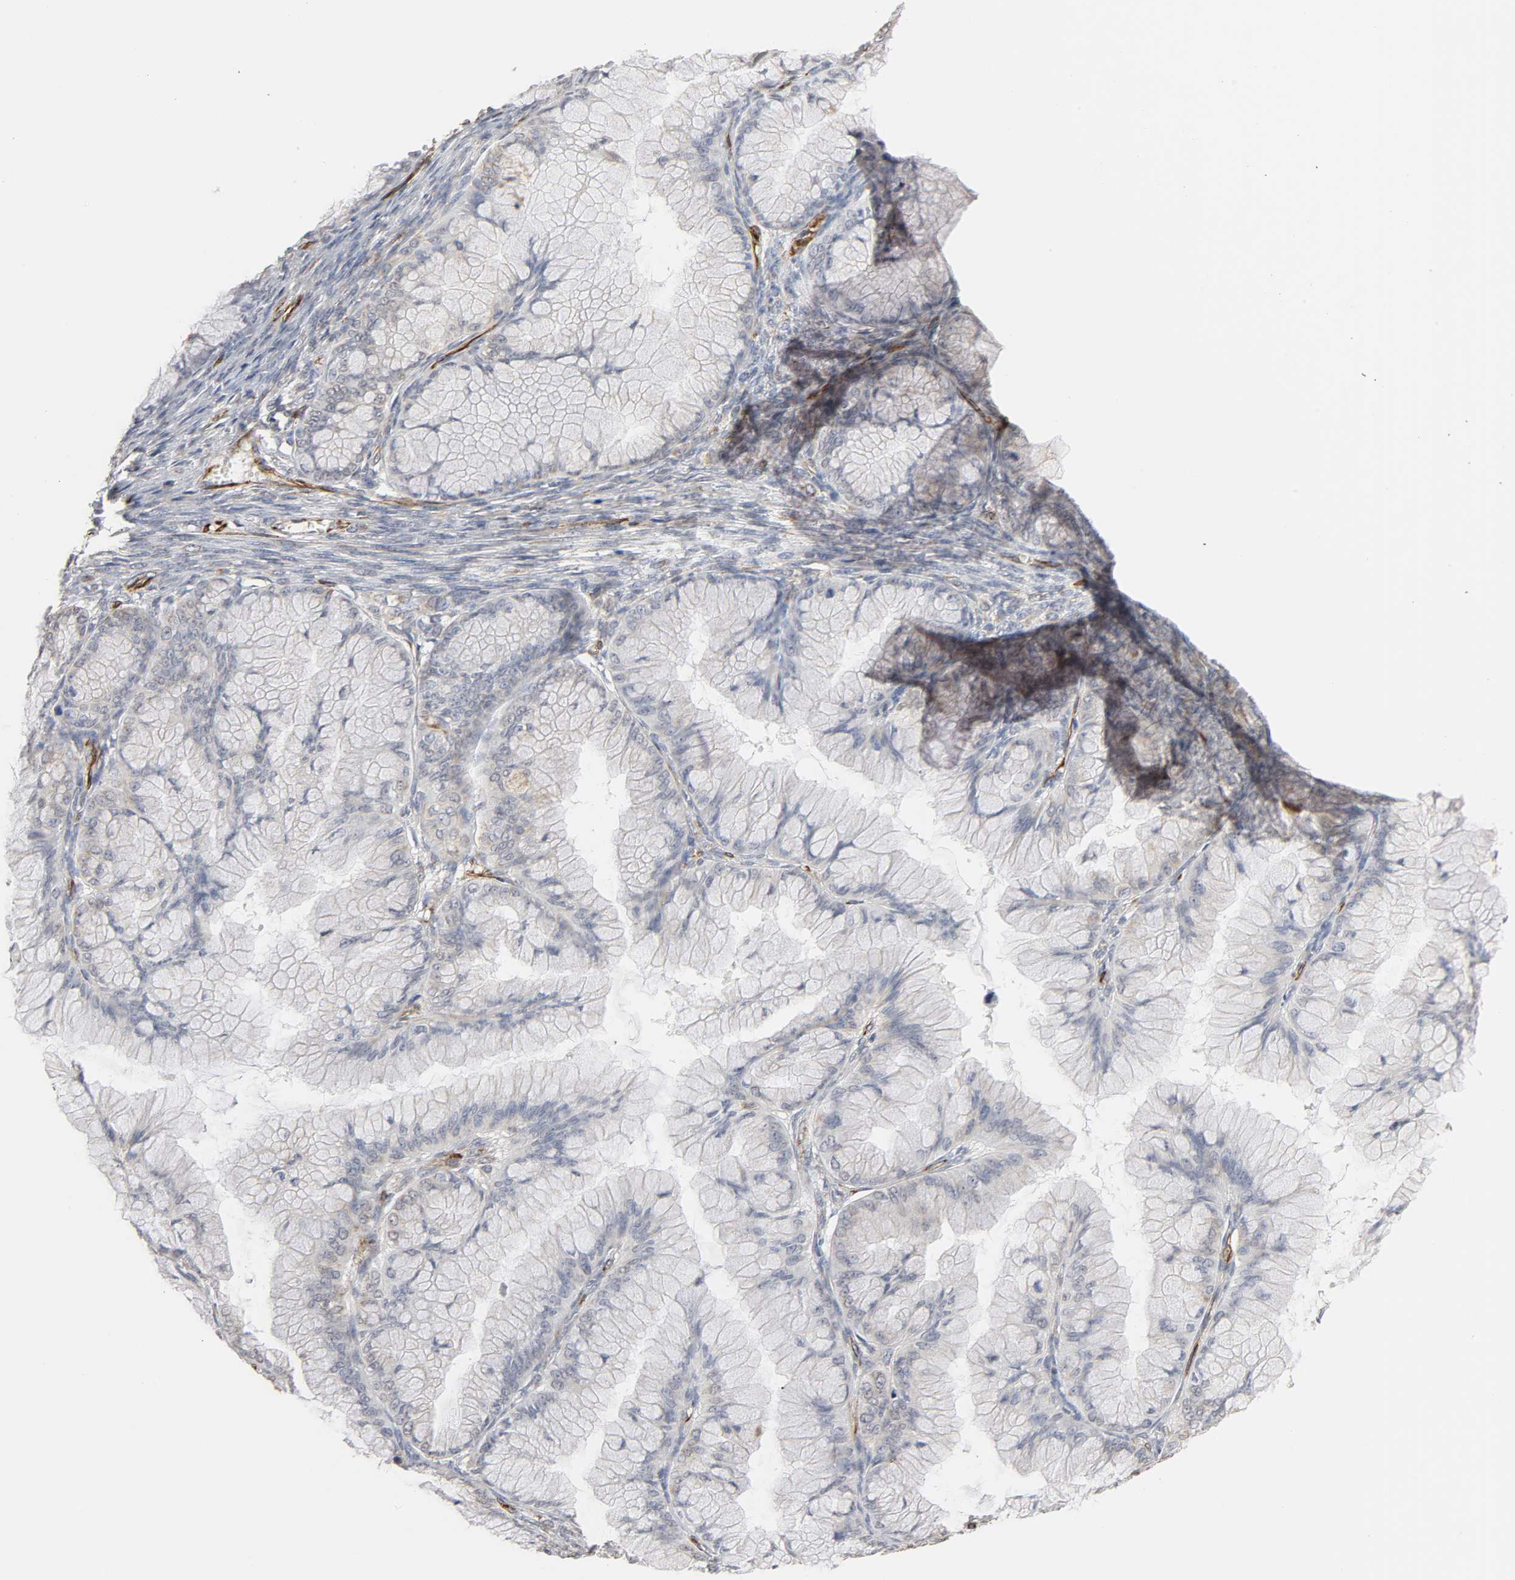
{"staining": {"intensity": "negative", "quantity": "none", "location": "none"}, "tissue": "ovarian cancer", "cell_type": "Tumor cells", "image_type": "cancer", "snomed": [{"axis": "morphology", "description": "Cystadenocarcinoma, mucinous, NOS"}, {"axis": "topography", "description": "Ovary"}], "caption": "This is an immunohistochemistry photomicrograph of human ovarian cancer. There is no positivity in tumor cells.", "gene": "GNG2", "patient": {"sex": "female", "age": 63}}